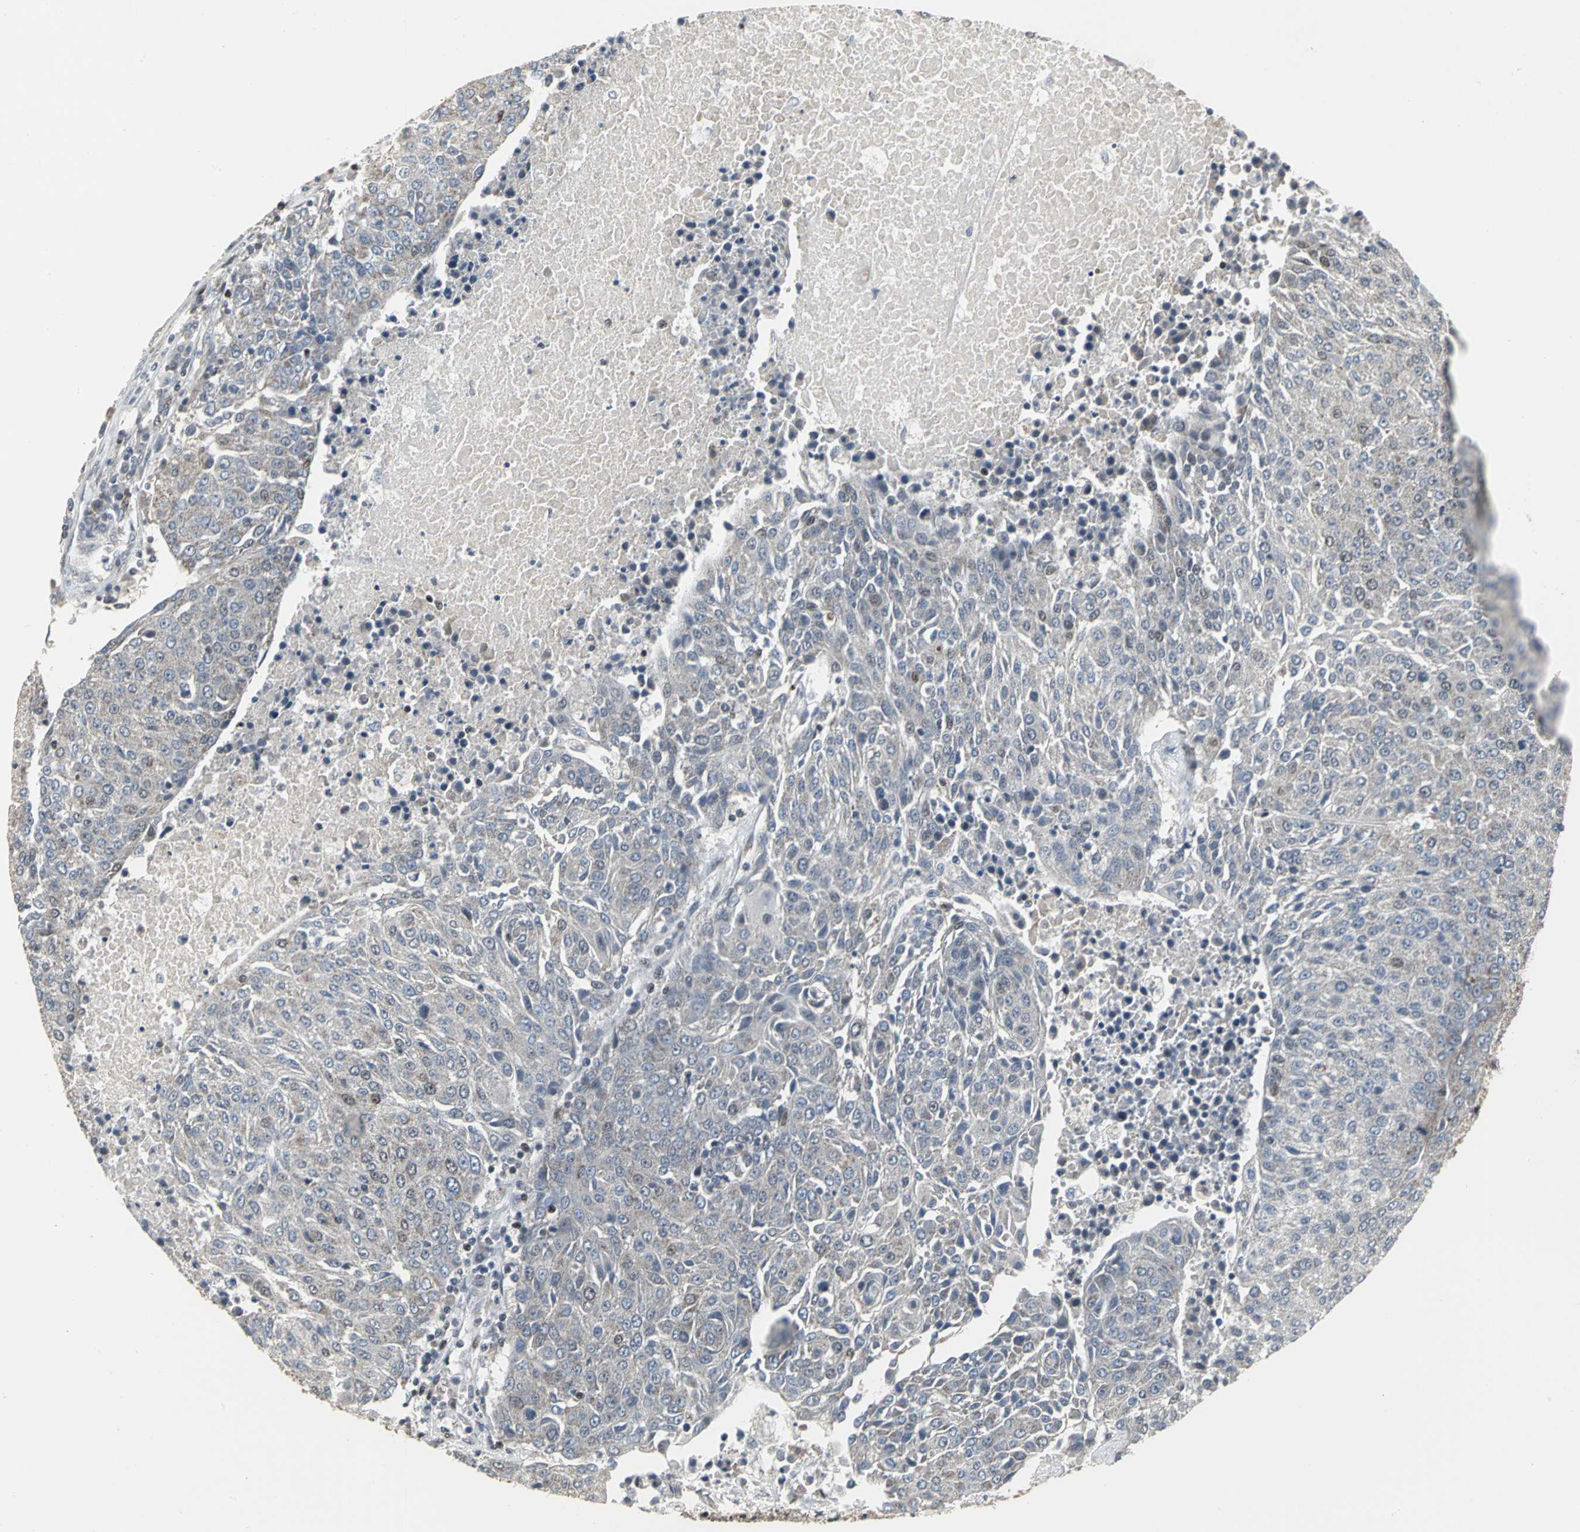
{"staining": {"intensity": "weak", "quantity": "<25%", "location": "cytoplasmic/membranous"}, "tissue": "urothelial cancer", "cell_type": "Tumor cells", "image_type": "cancer", "snomed": [{"axis": "morphology", "description": "Urothelial carcinoma, High grade"}, {"axis": "topography", "description": "Urinary bladder"}], "caption": "High magnification brightfield microscopy of high-grade urothelial carcinoma stained with DAB (3,3'-diaminobenzidine) (brown) and counterstained with hematoxylin (blue): tumor cells show no significant expression.", "gene": "SRF", "patient": {"sex": "female", "age": 85}}